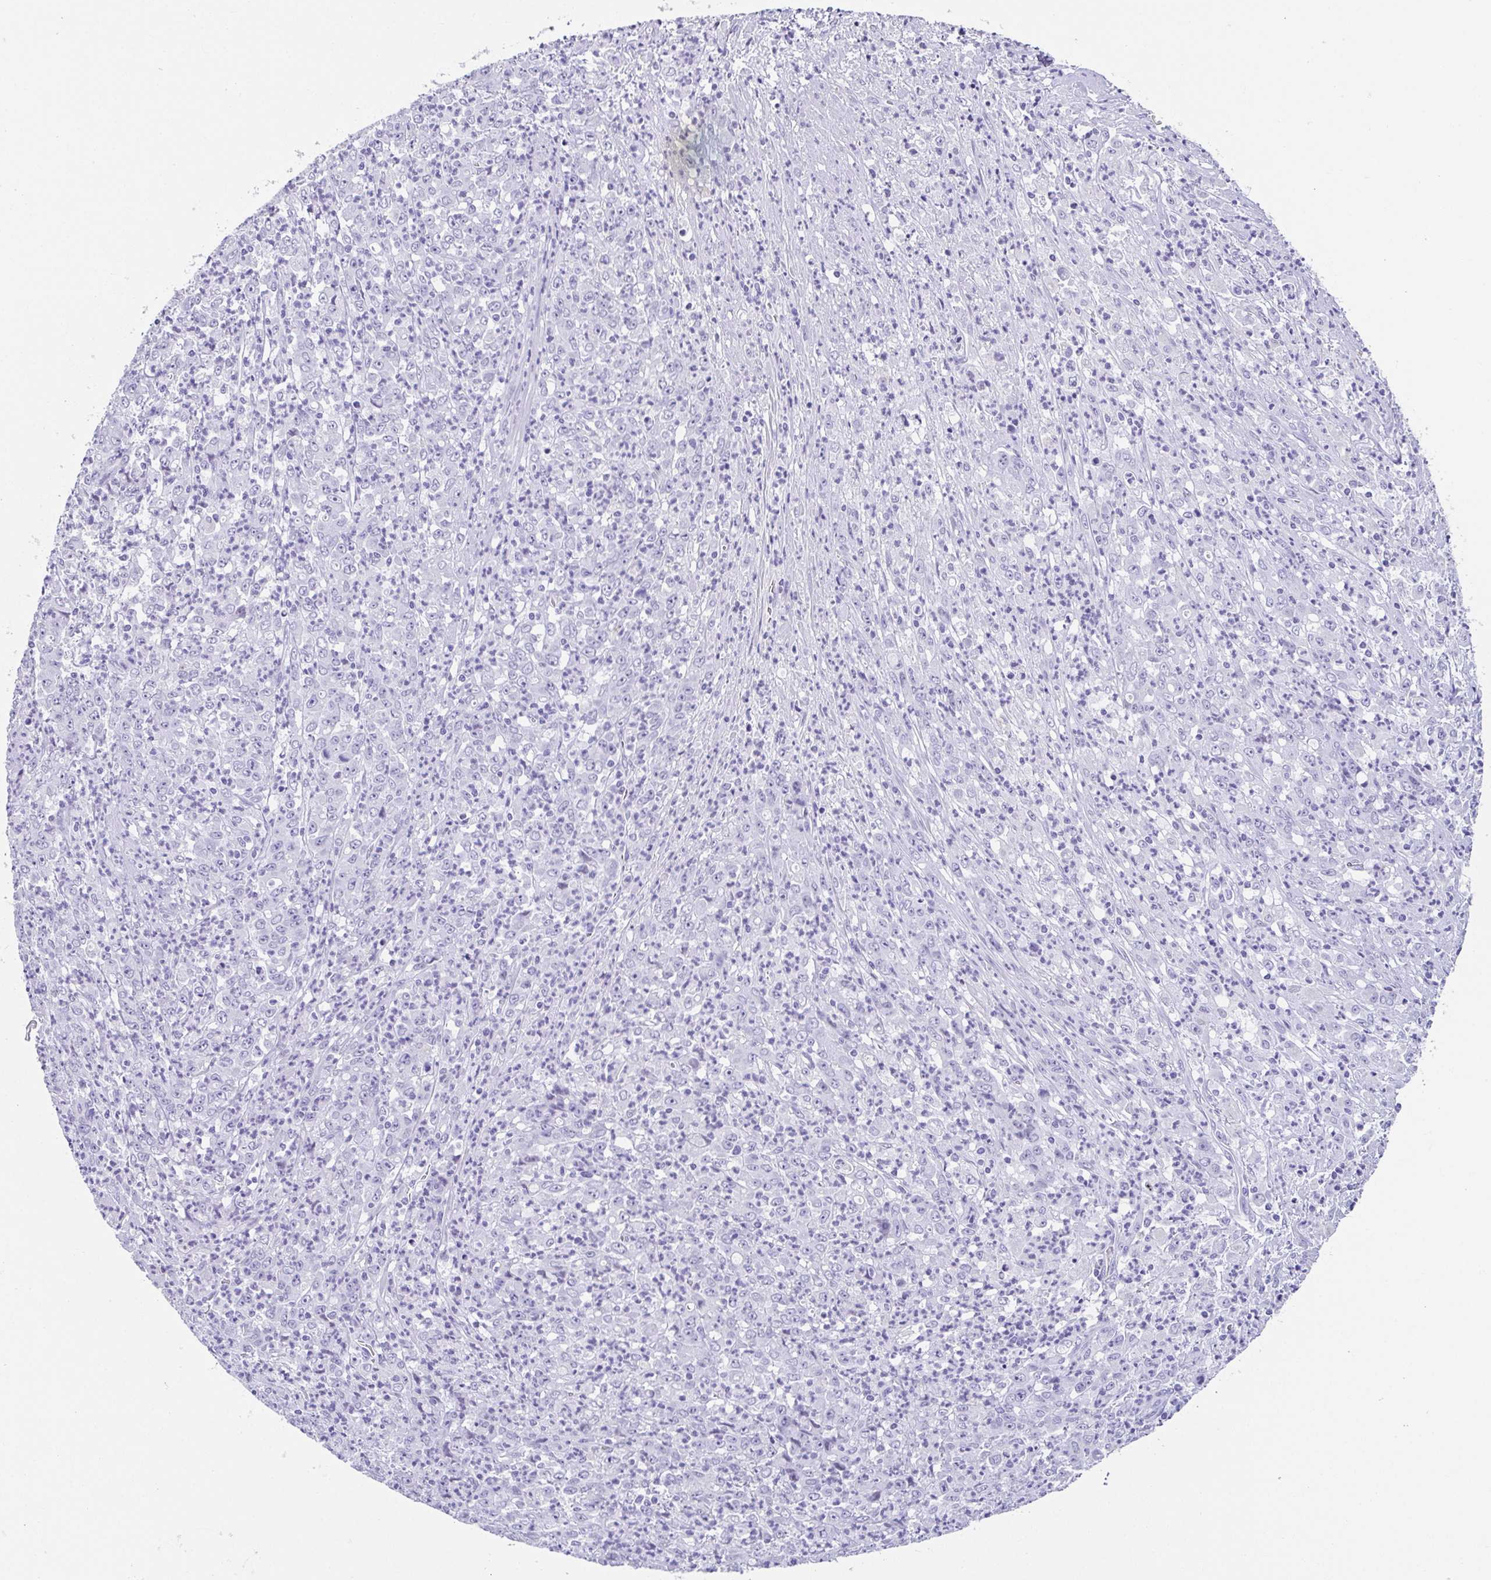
{"staining": {"intensity": "negative", "quantity": "none", "location": "none"}, "tissue": "stomach cancer", "cell_type": "Tumor cells", "image_type": "cancer", "snomed": [{"axis": "morphology", "description": "Adenocarcinoma, NOS"}, {"axis": "topography", "description": "Stomach, lower"}], "caption": "Tumor cells are negative for brown protein staining in stomach adenocarcinoma.", "gene": "ESX1", "patient": {"sex": "female", "age": 71}}